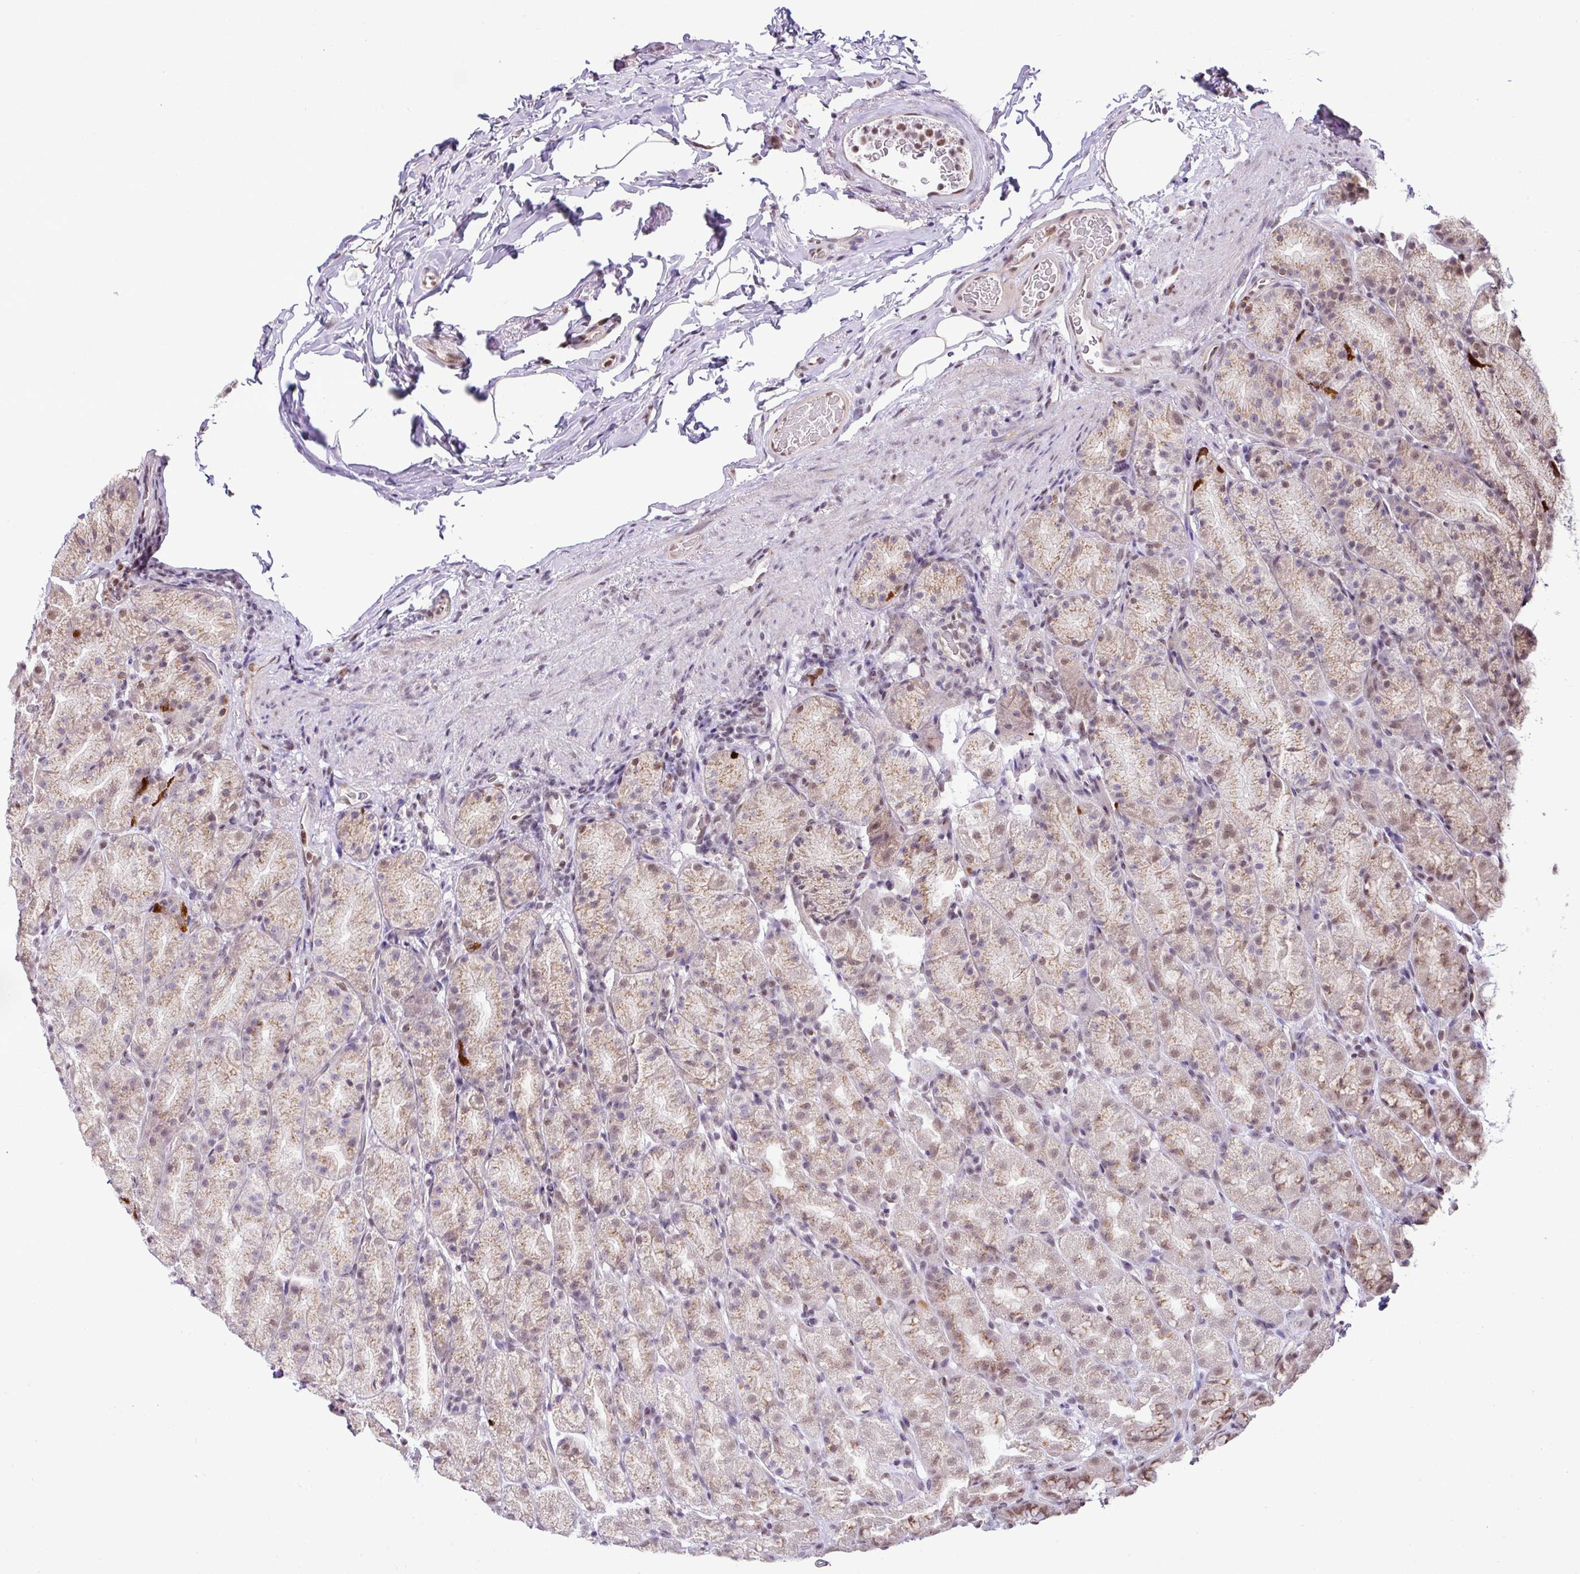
{"staining": {"intensity": "moderate", "quantity": ">75%", "location": "nuclear"}, "tissue": "stomach", "cell_type": "Glandular cells", "image_type": "normal", "snomed": [{"axis": "morphology", "description": "Normal tissue, NOS"}, {"axis": "topography", "description": "Stomach, upper"}, {"axis": "topography", "description": "Stomach"}], "caption": "DAB (3,3'-diaminobenzidine) immunohistochemical staining of unremarkable stomach exhibits moderate nuclear protein positivity in about >75% of glandular cells. (DAB (3,3'-diaminobenzidine) IHC with brightfield microscopy, high magnification).", "gene": "PGAP4", "patient": {"sex": "male", "age": 68}}